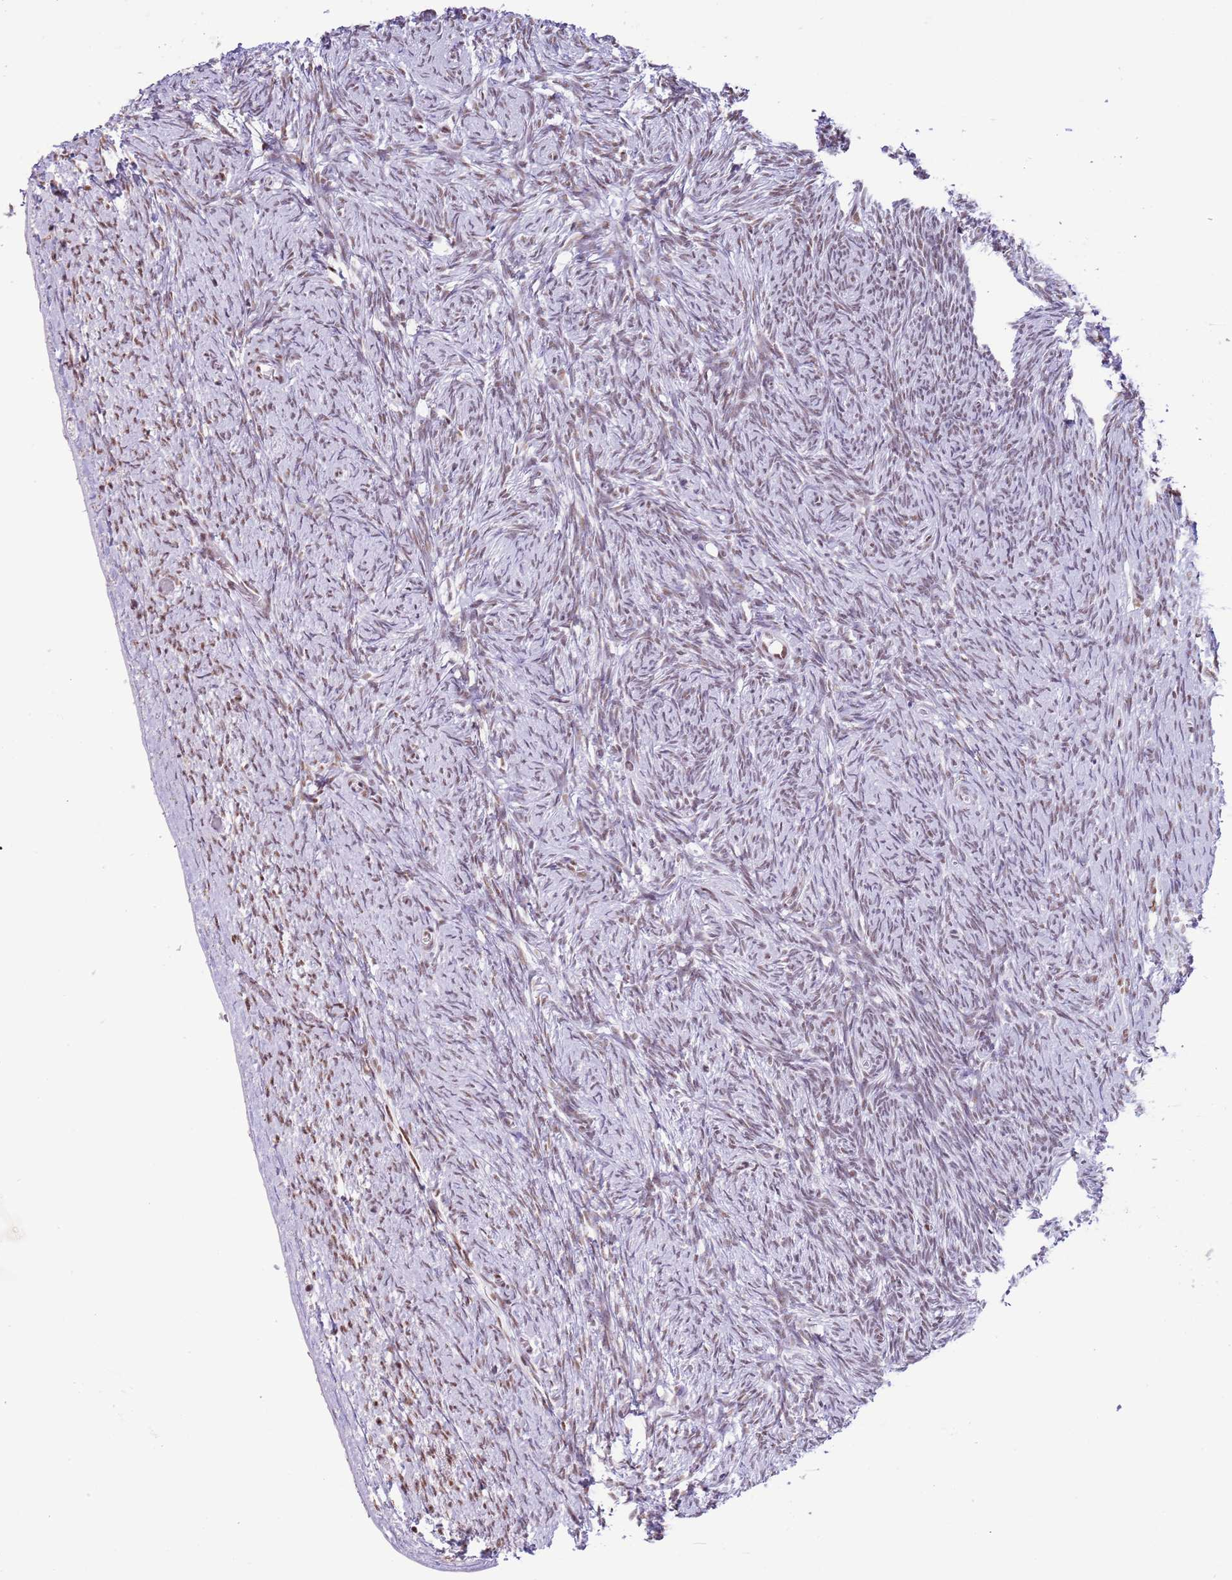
{"staining": {"intensity": "weak", "quantity": "25%-75%", "location": "nuclear"}, "tissue": "ovary", "cell_type": "Ovarian stroma cells", "image_type": "normal", "snomed": [{"axis": "morphology", "description": "Normal tissue, NOS"}, {"axis": "topography", "description": "Ovary"}], "caption": "This image reveals immunohistochemistry staining of normal human ovary, with low weak nuclear staining in approximately 25%-75% of ovarian stroma cells.", "gene": "SF3A2", "patient": {"sex": "female", "age": 44}}